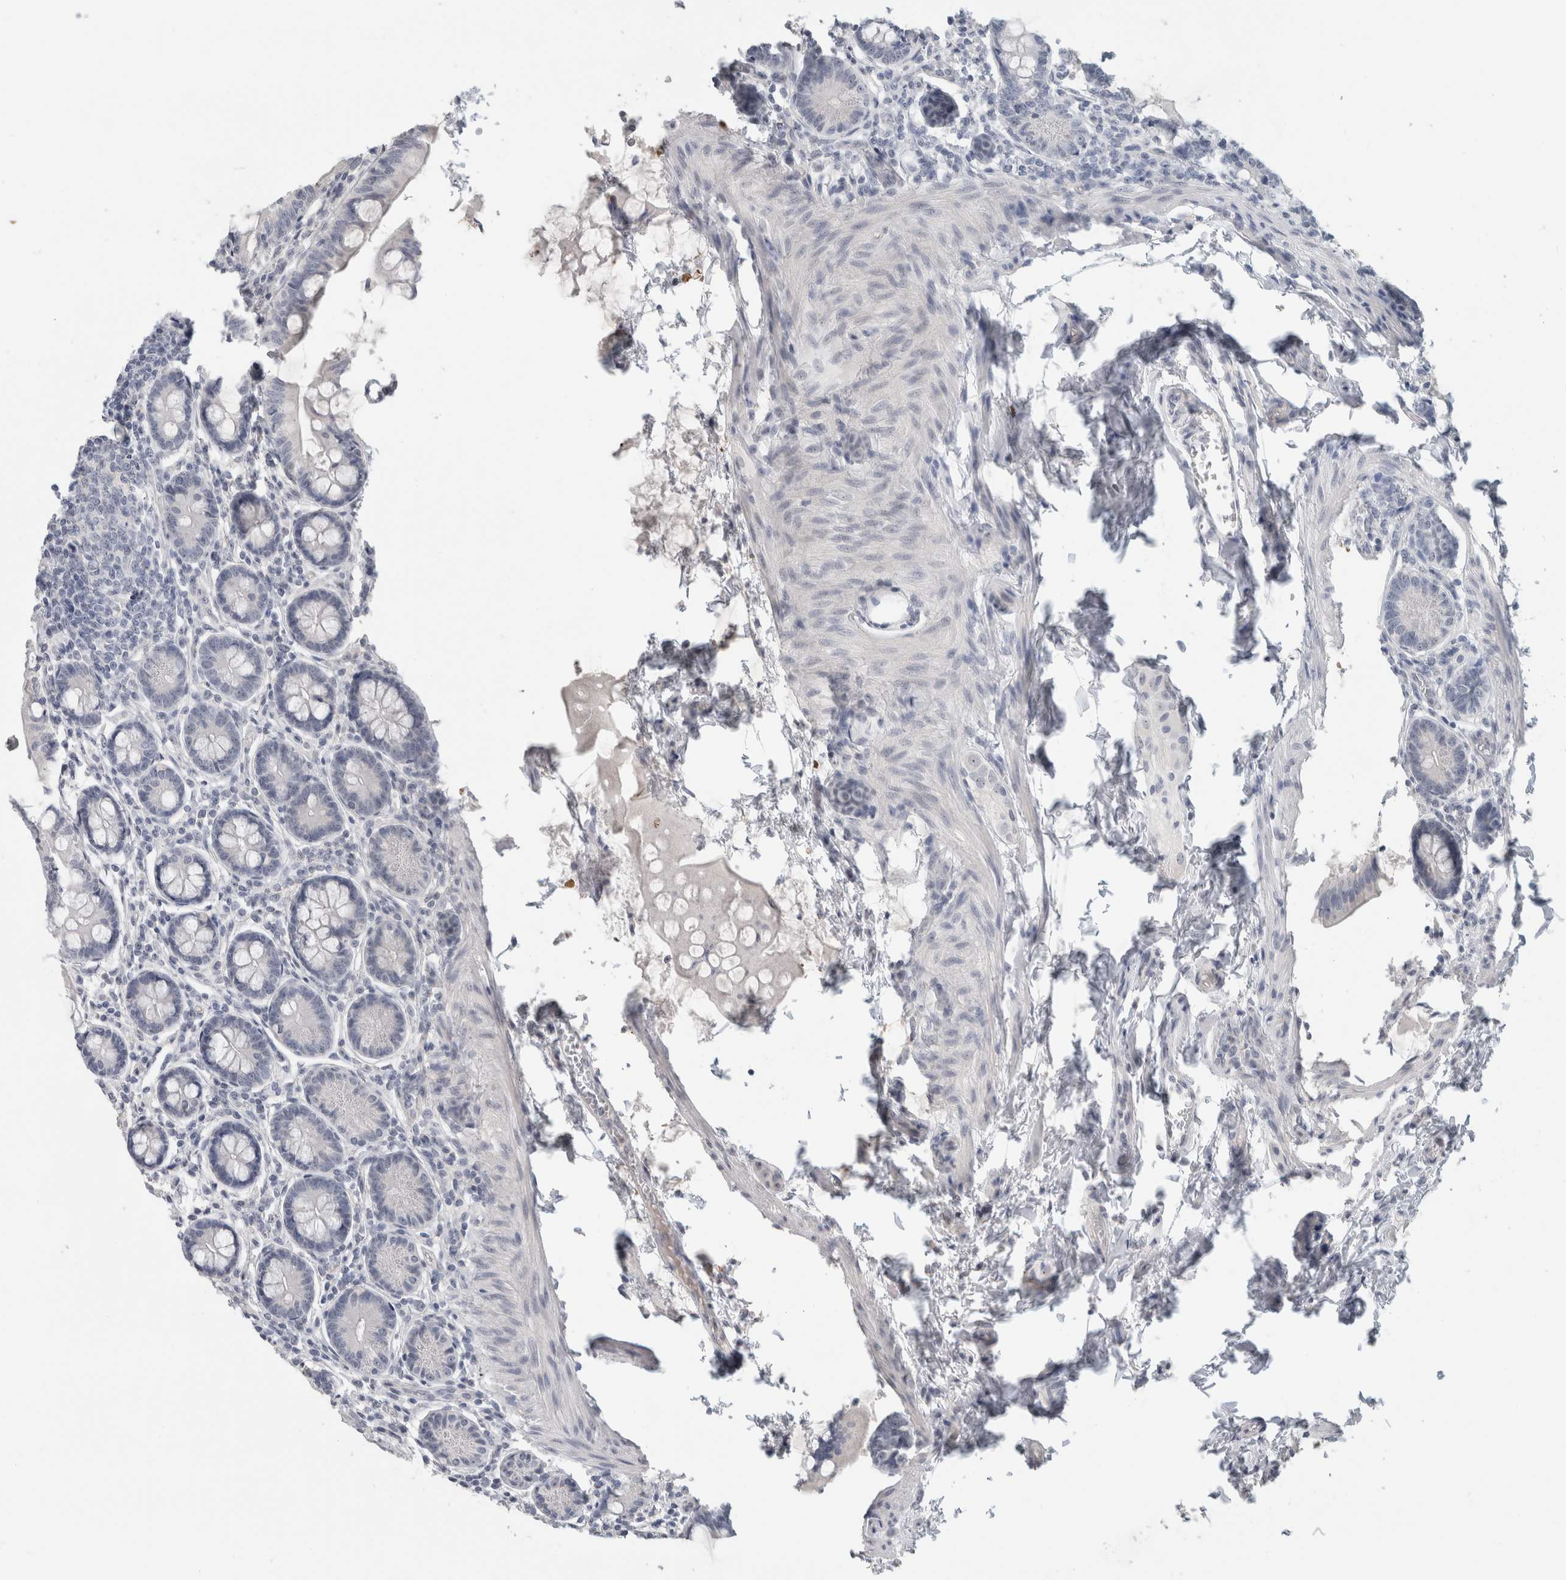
{"staining": {"intensity": "negative", "quantity": "none", "location": "none"}, "tissue": "small intestine", "cell_type": "Glandular cells", "image_type": "normal", "snomed": [{"axis": "morphology", "description": "Normal tissue, NOS"}, {"axis": "topography", "description": "Small intestine"}], "caption": "IHC of unremarkable small intestine reveals no staining in glandular cells.", "gene": "FMR1NB", "patient": {"sex": "male", "age": 7}}